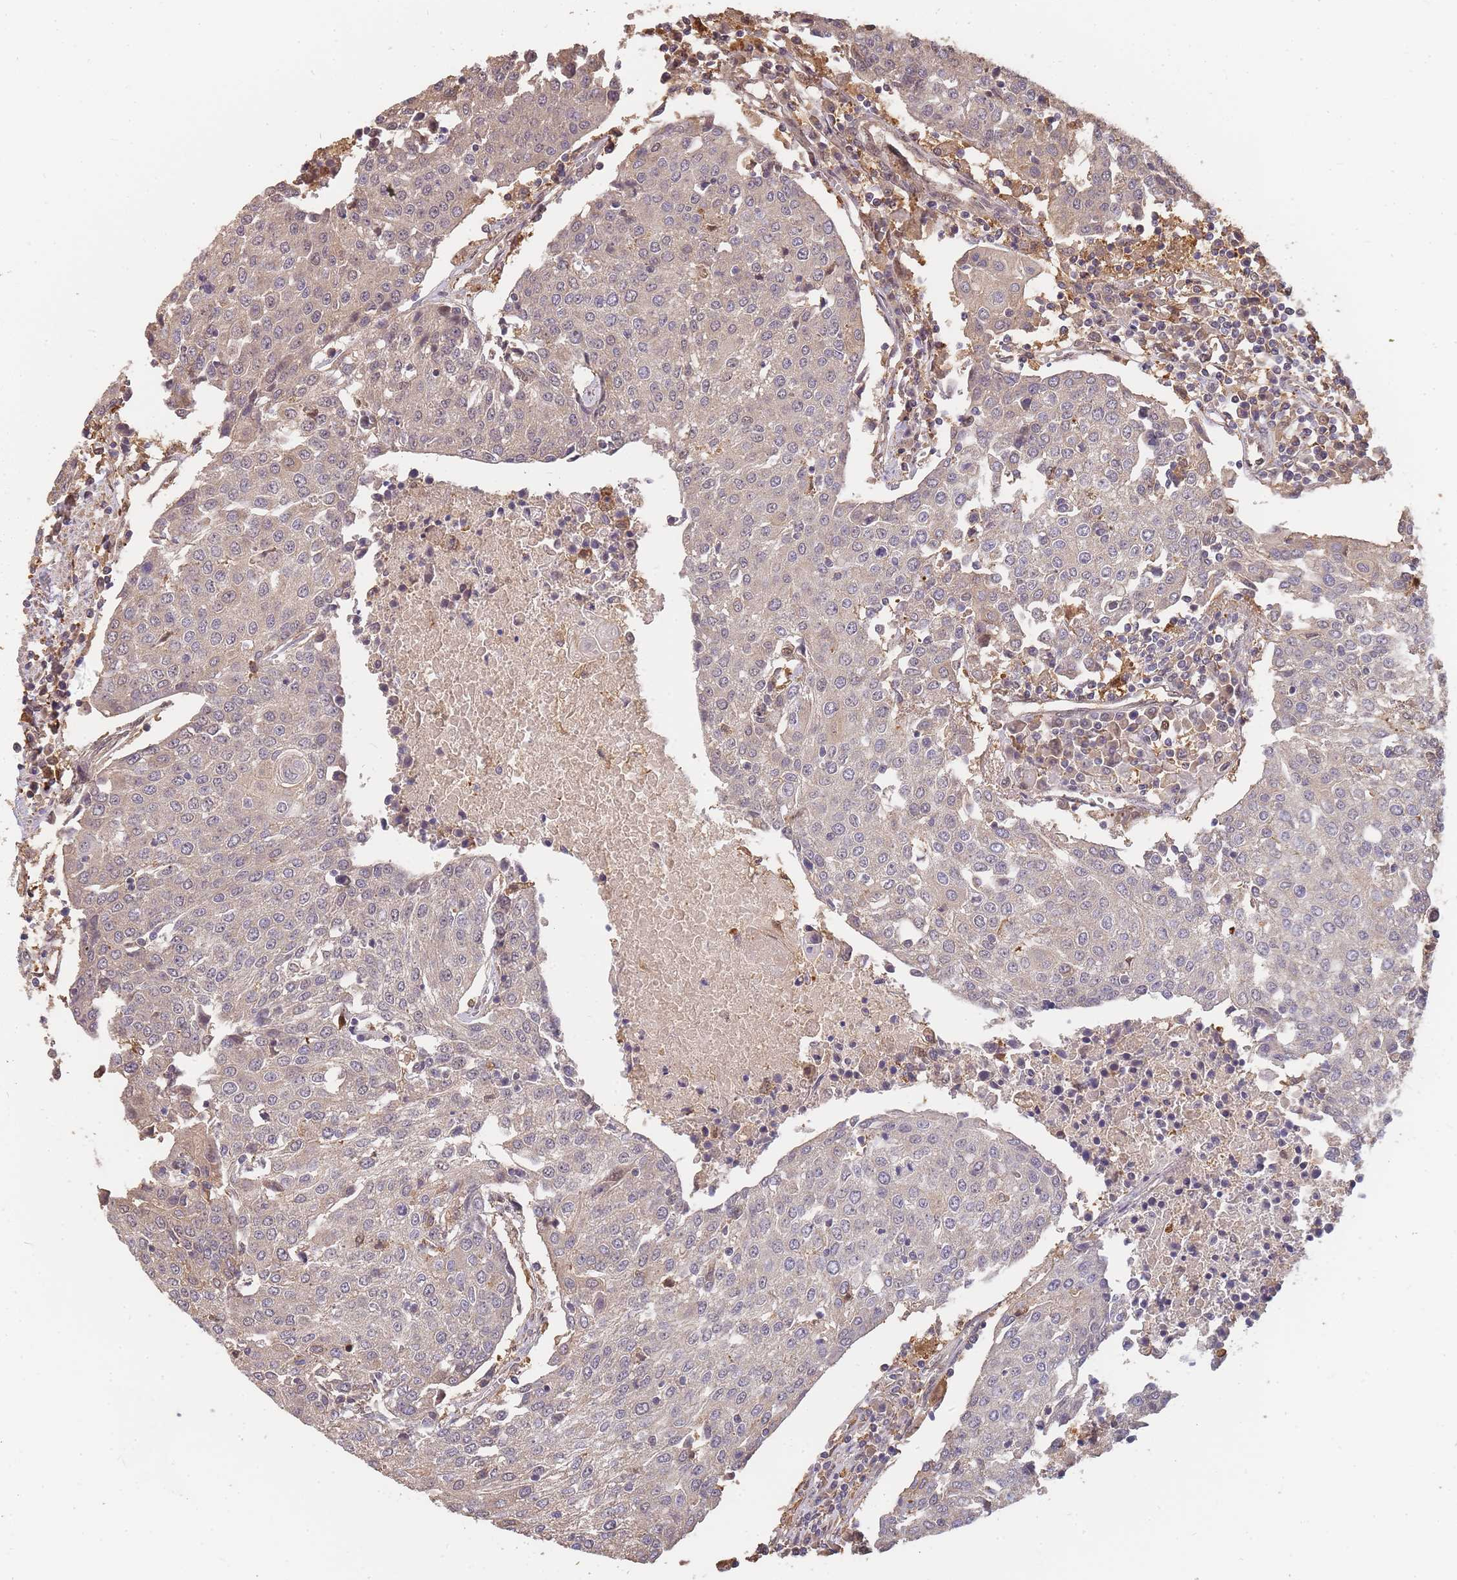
{"staining": {"intensity": "negative", "quantity": "none", "location": "none"}, "tissue": "urothelial cancer", "cell_type": "Tumor cells", "image_type": "cancer", "snomed": [{"axis": "morphology", "description": "Urothelial carcinoma, High grade"}, {"axis": "topography", "description": "Urinary bladder"}], "caption": "Tumor cells show no significant expression in urothelial cancer.", "gene": "CDKN2AIPNL", "patient": {"sex": "female", "age": 85}}